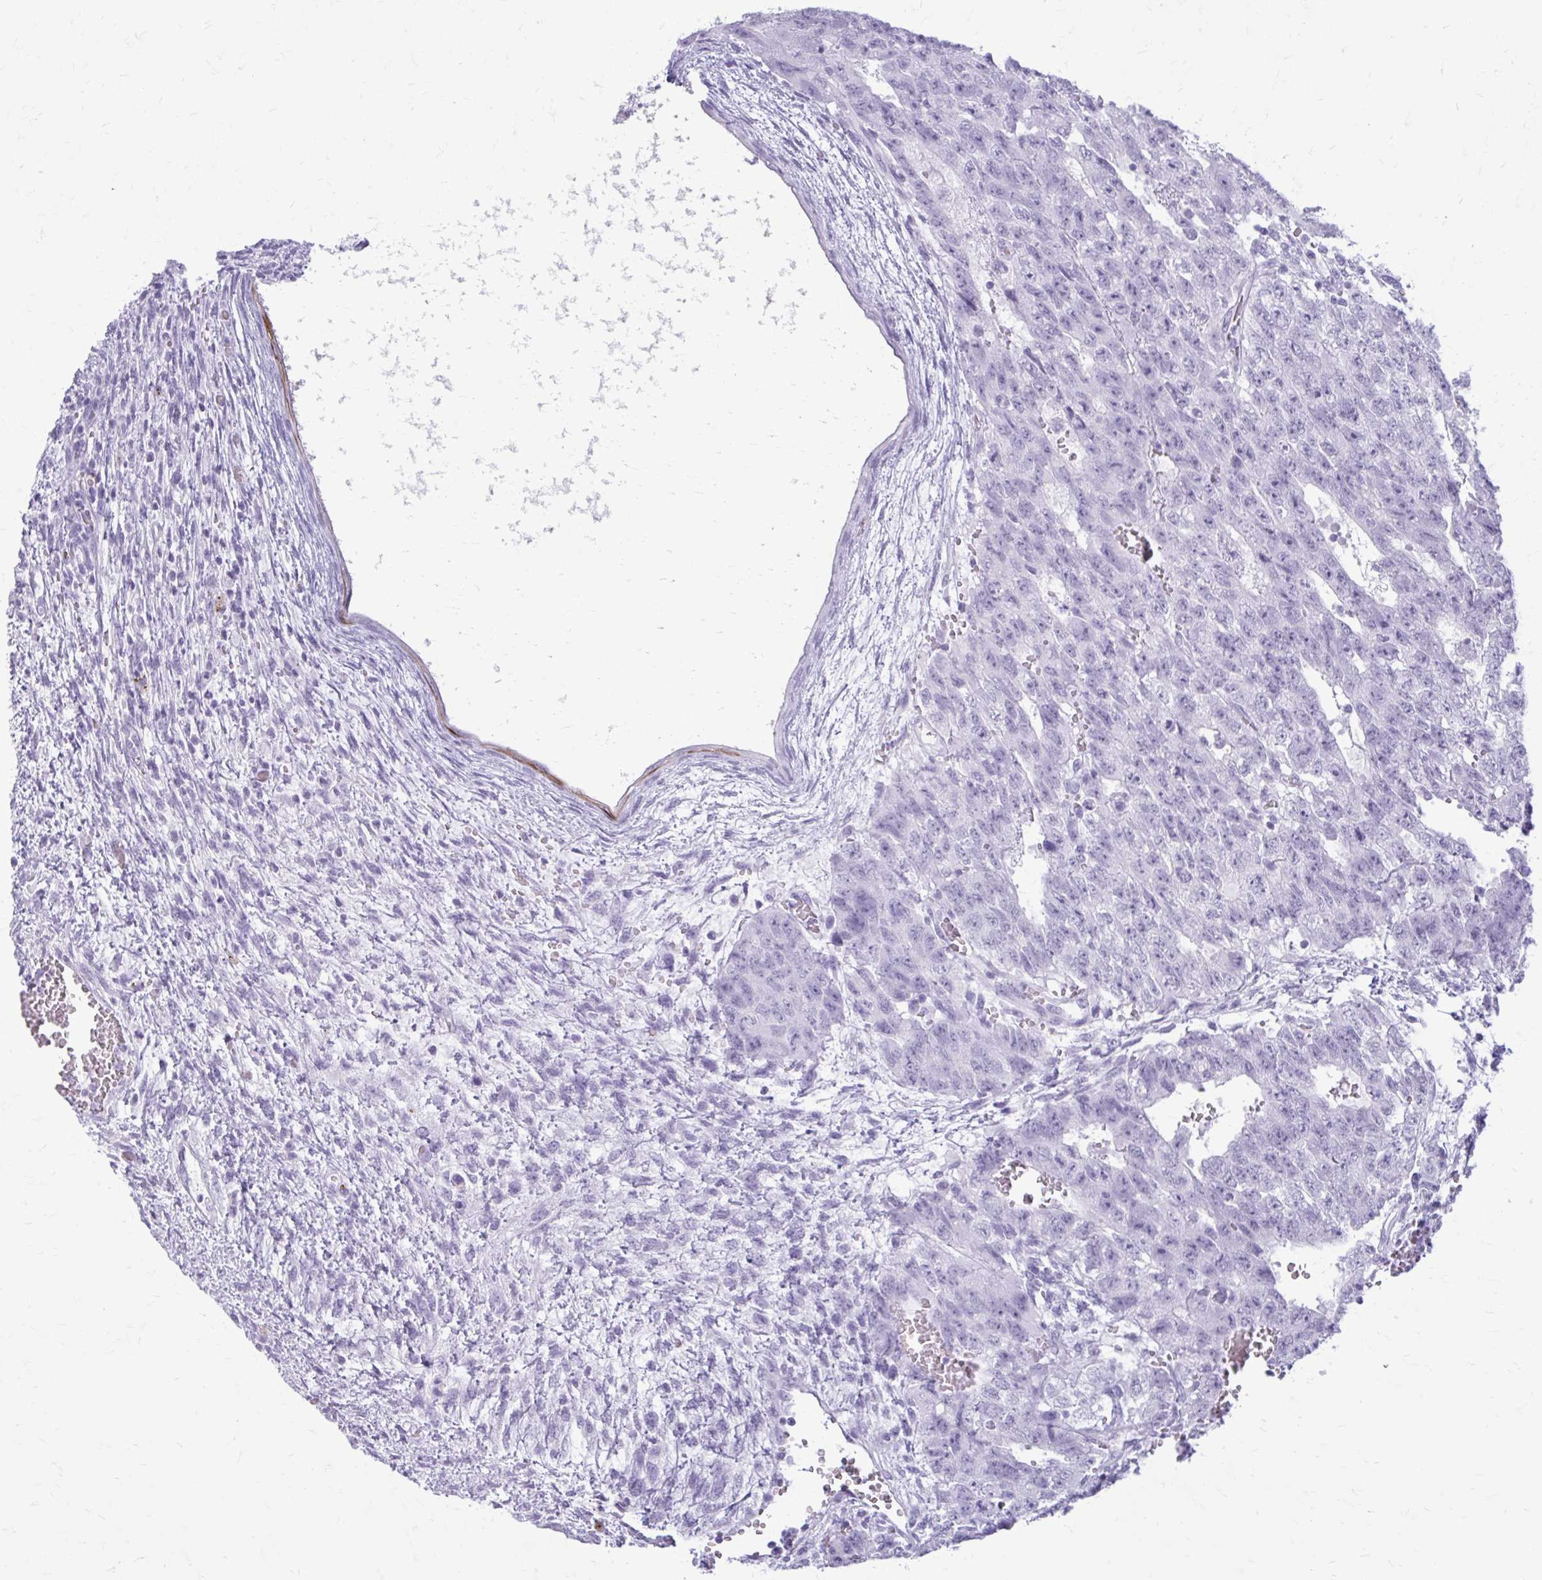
{"staining": {"intensity": "negative", "quantity": "none", "location": "none"}, "tissue": "testis cancer", "cell_type": "Tumor cells", "image_type": "cancer", "snomed": [{"axis": "morphology", "description": "Carcinoma, Embryonal, NOS"}, {"axis": "topography", "description": "Testis"}], "caption": "DAB immunohistochemical staining of human testis embryonal carcinoma demonstrates no significant staining in tumor cells.", "gene": "KRT5", "patient": {"sex": "male", "age": 26}}